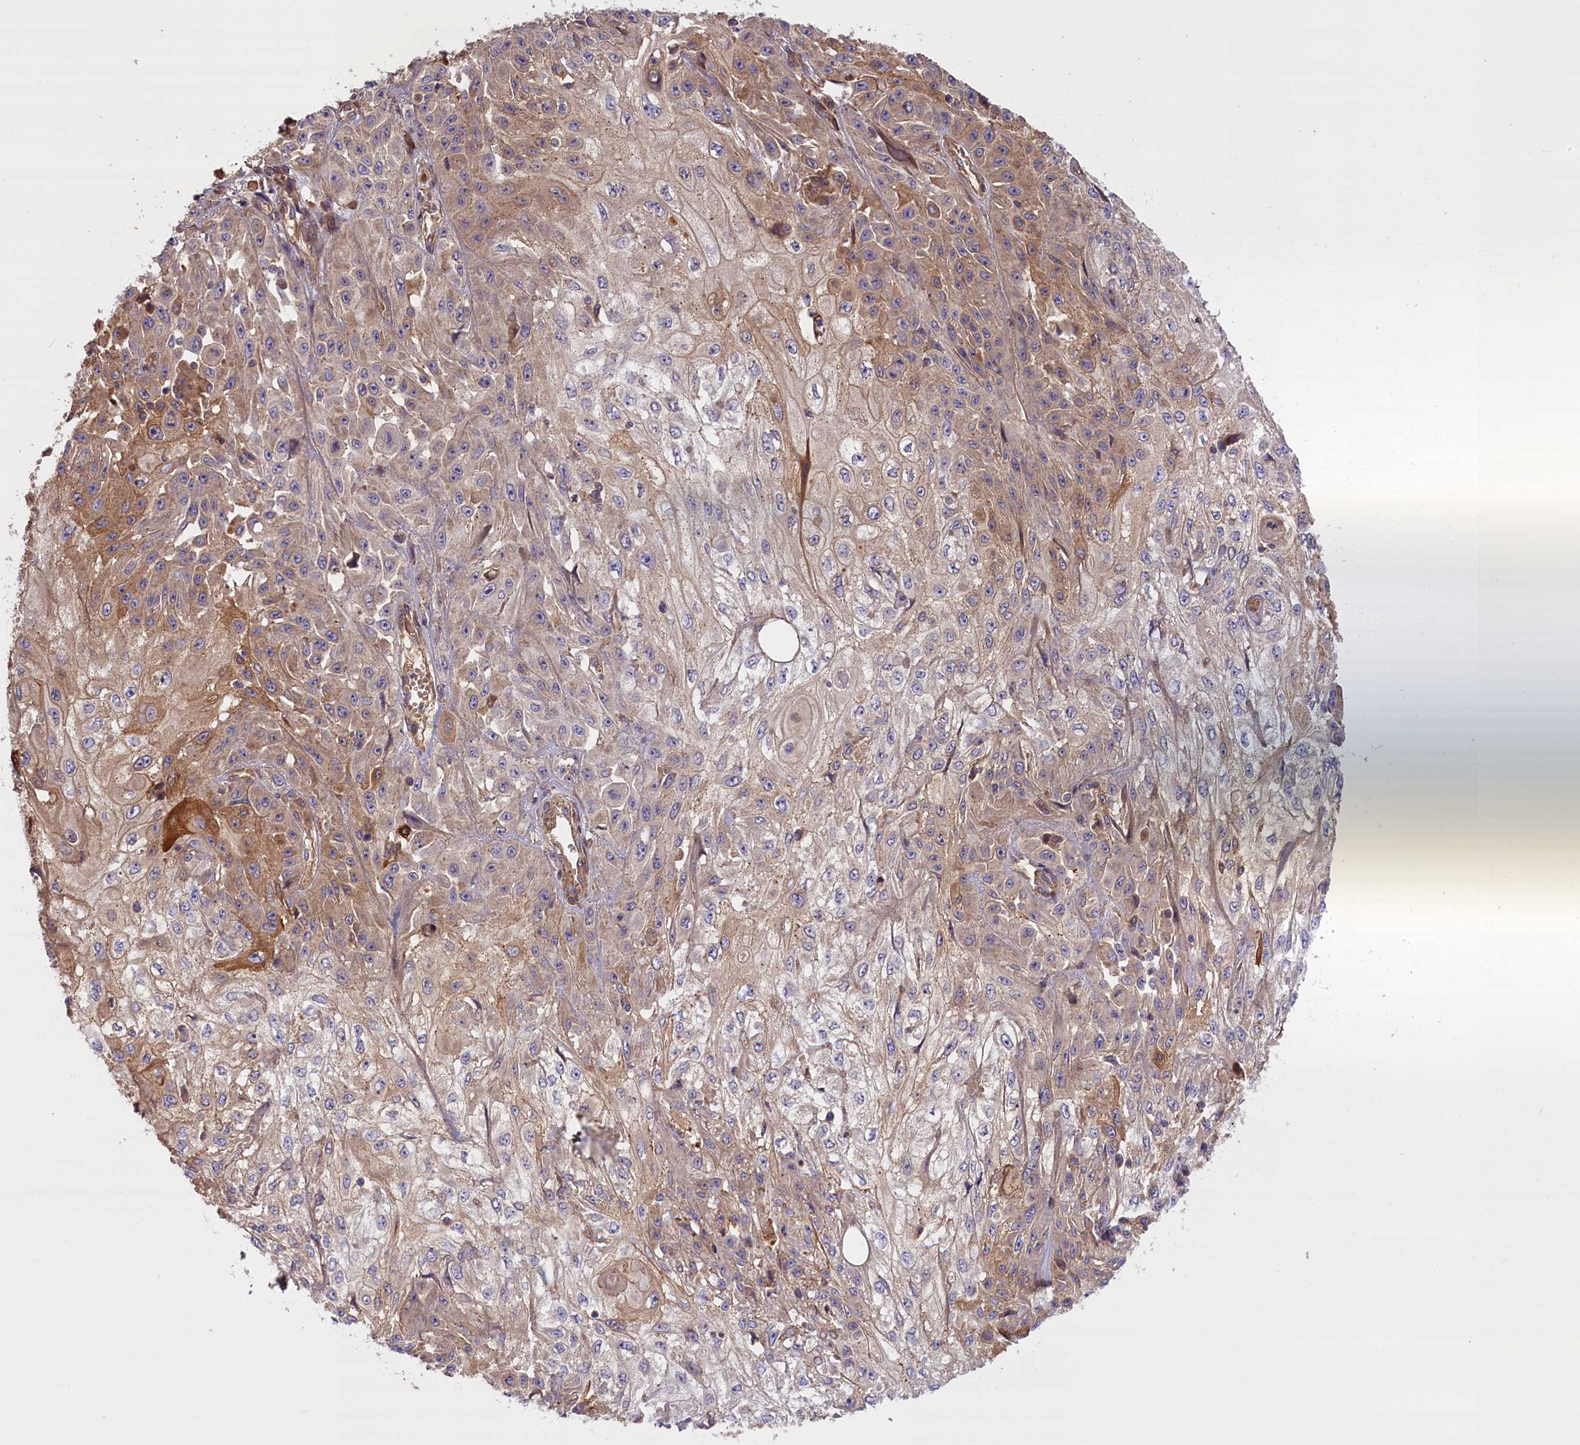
{"staining": {"intensity": "moderate", "quantity": "<25%", "location": "cytoplasmic/membranous"}, "tissue": "skin cancer", "cell_type": "Tumor cells", "image_type": "cancer", "snomed": [{"axis": "morphology", "description": "Squamous cell carcinoma, NOS"}, {"axis": "morphology", "description": "Squamous cell carcinoma, metastatic, NOS"}, {"axis": "topography", "description": "Skin"}, {"axis": "topography", "description": "Lymph node"}], "caption": "Protein analysis of skin cancer (squamous cell carcinoma) tissue reveals moderate cytoplasmic/membranous positivity in about <25% of tumor cells.", "gene": "FUZ", "patient": {"sex": "male", "age": 75}}